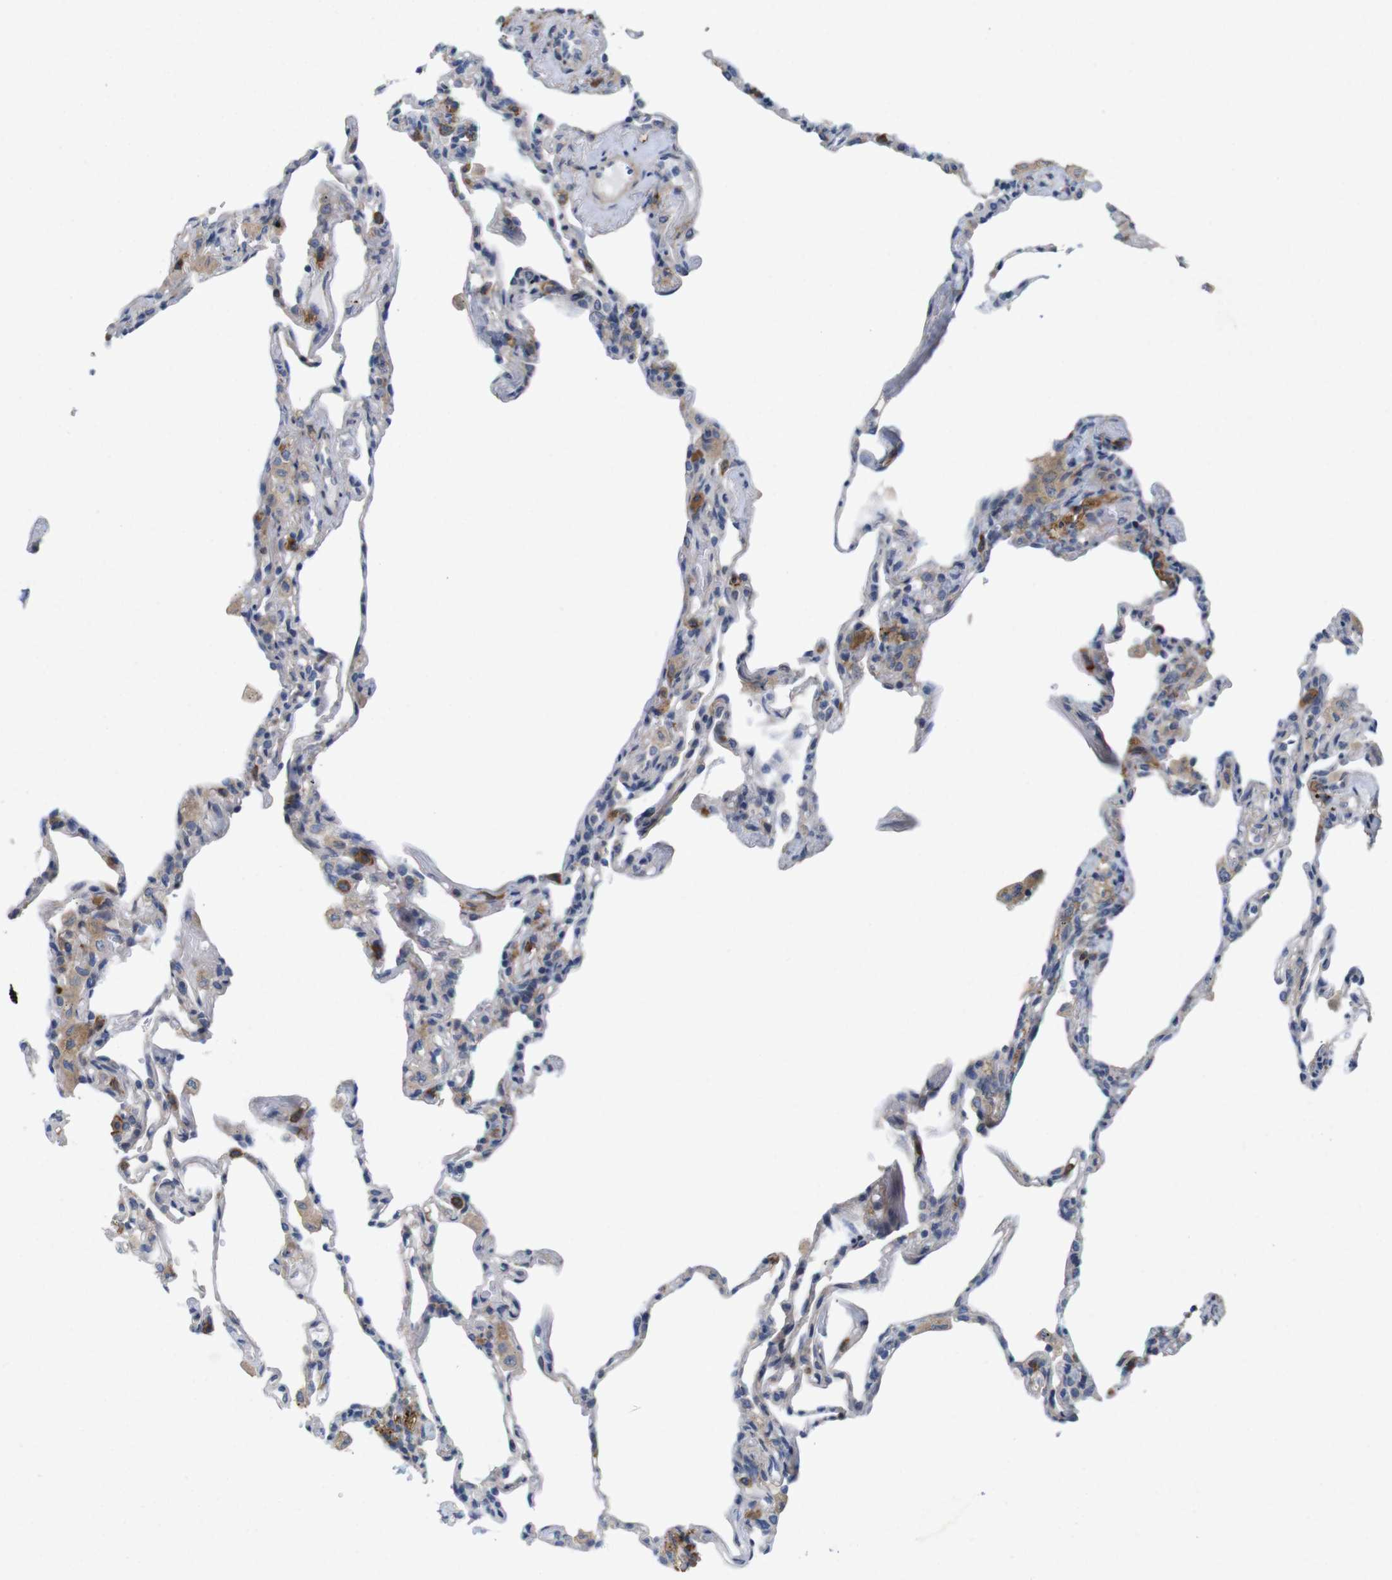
{"staining": {"intensity": "negative", "quantity": "none", "location": "none"}, "tissue": "lung", "cell_type": "Alveolar cells", "image_type": "normal", "snomed": [{"axis": "morphology", "description": "Normal tissue, NOS"}, {"axis": "topography", "description": "Lung"}], "caption": "DAB immunohistochemical staining of normal lung demonstrates no significant staining in alveolar cells. The staining is performed using DAB (3,3'-diaminobenzidine) brown chromogen with nuclei counter-stained in using hematoxylin.", "gene": "SIGLEC8", "patient": {"sex": "male", "age": 59}}